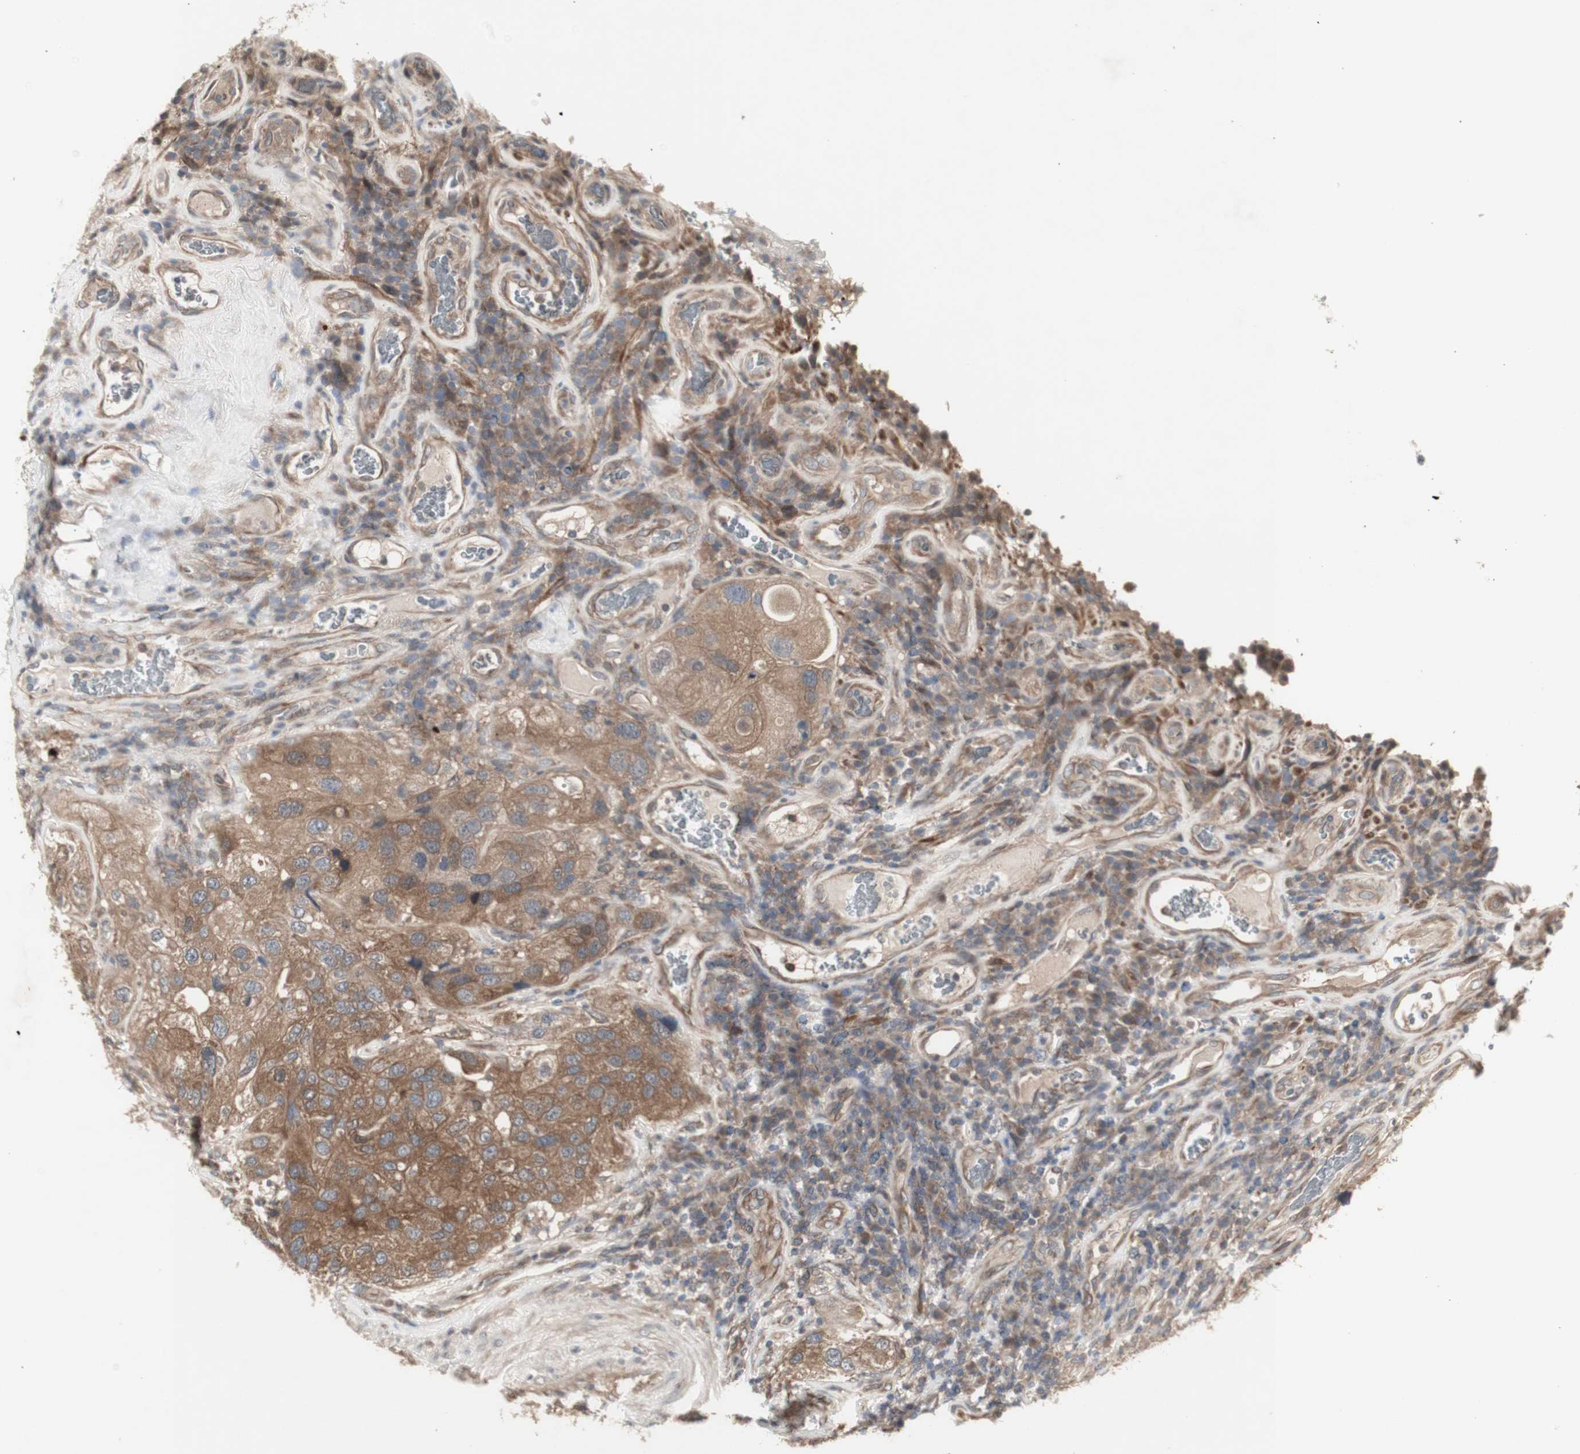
{"staining": {"intensity": "moderate", "quantity": ">75%", "location": "cytoplasmic/membranous"}, "tissue": "urothelial cancer", "cell_type": "Tumor cells", "image_type": "cancer", "snomed": [{"axis": "morphology", "description": "Urothelial carcinoma, High grade"}, {"axis": "topography", "description": "Urinary bladder"}], "caption": "The photomicrograph reveals a brown stain indicating the presence of a protein in the cytoplasmic/membranous of tumor cells in urothelial carcinoma (high-grade).", "gene": "CHURC1-FNTB", "patient": {"sex": "female", "age": 64}}